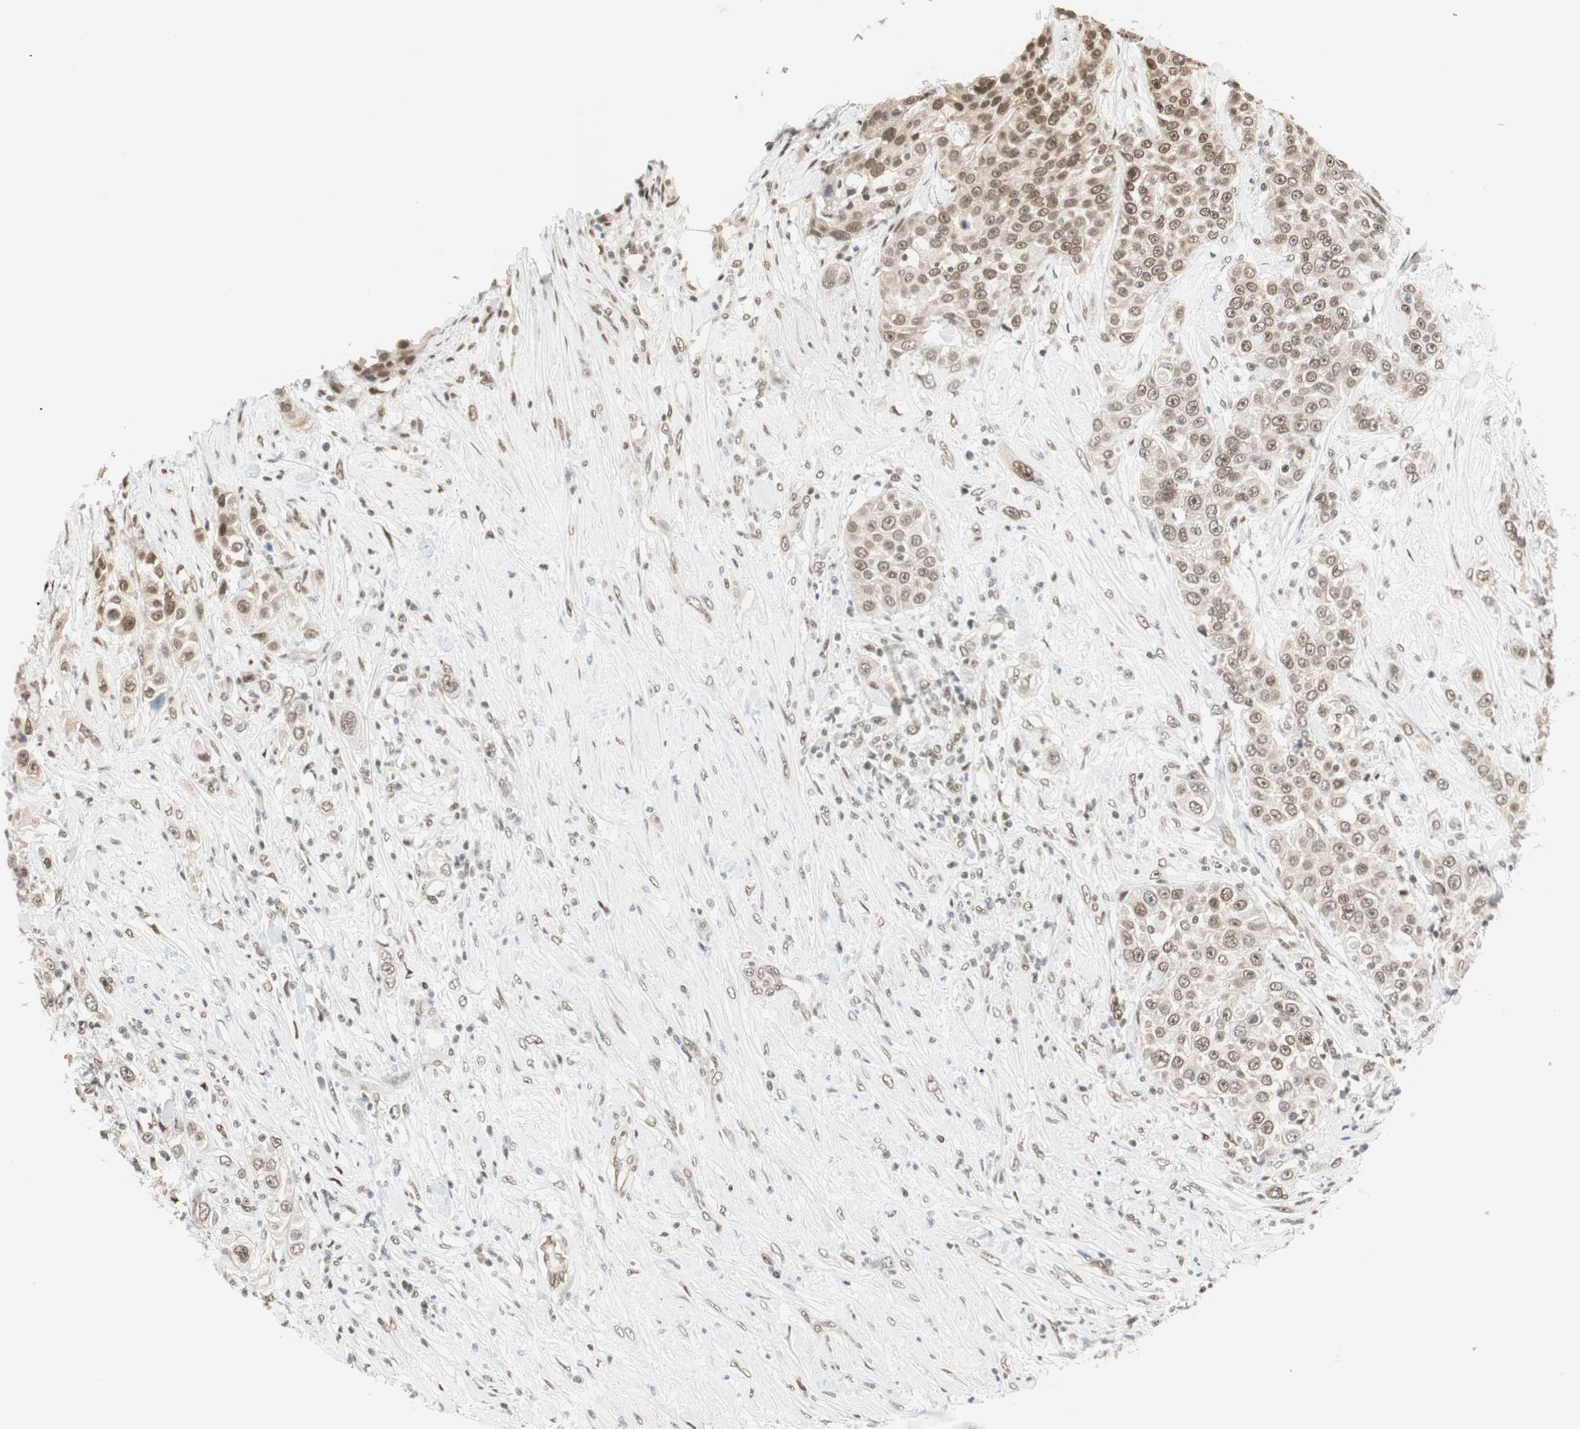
{"staining": {"intensity": "moderate", "quantity": ">75%", "location": "nuclear"}, "tissue": "urothelial cancer", "cell_type": "Tumor cells", "image_type": "cancer", "snomed": [{"axis": "morphology", "description": "Urothelial carcinoma, High grade"}, {"axis": "topography", "description": "Urinary bladder"}], "caption": "This is an image of immunohistochemistry (IHC) staining of urothelial cancer, which shows moderate staining in the nuclear of tumor cells.", "gene": "ZBTB17", "patient": {"sex": "female", "age": 80}}